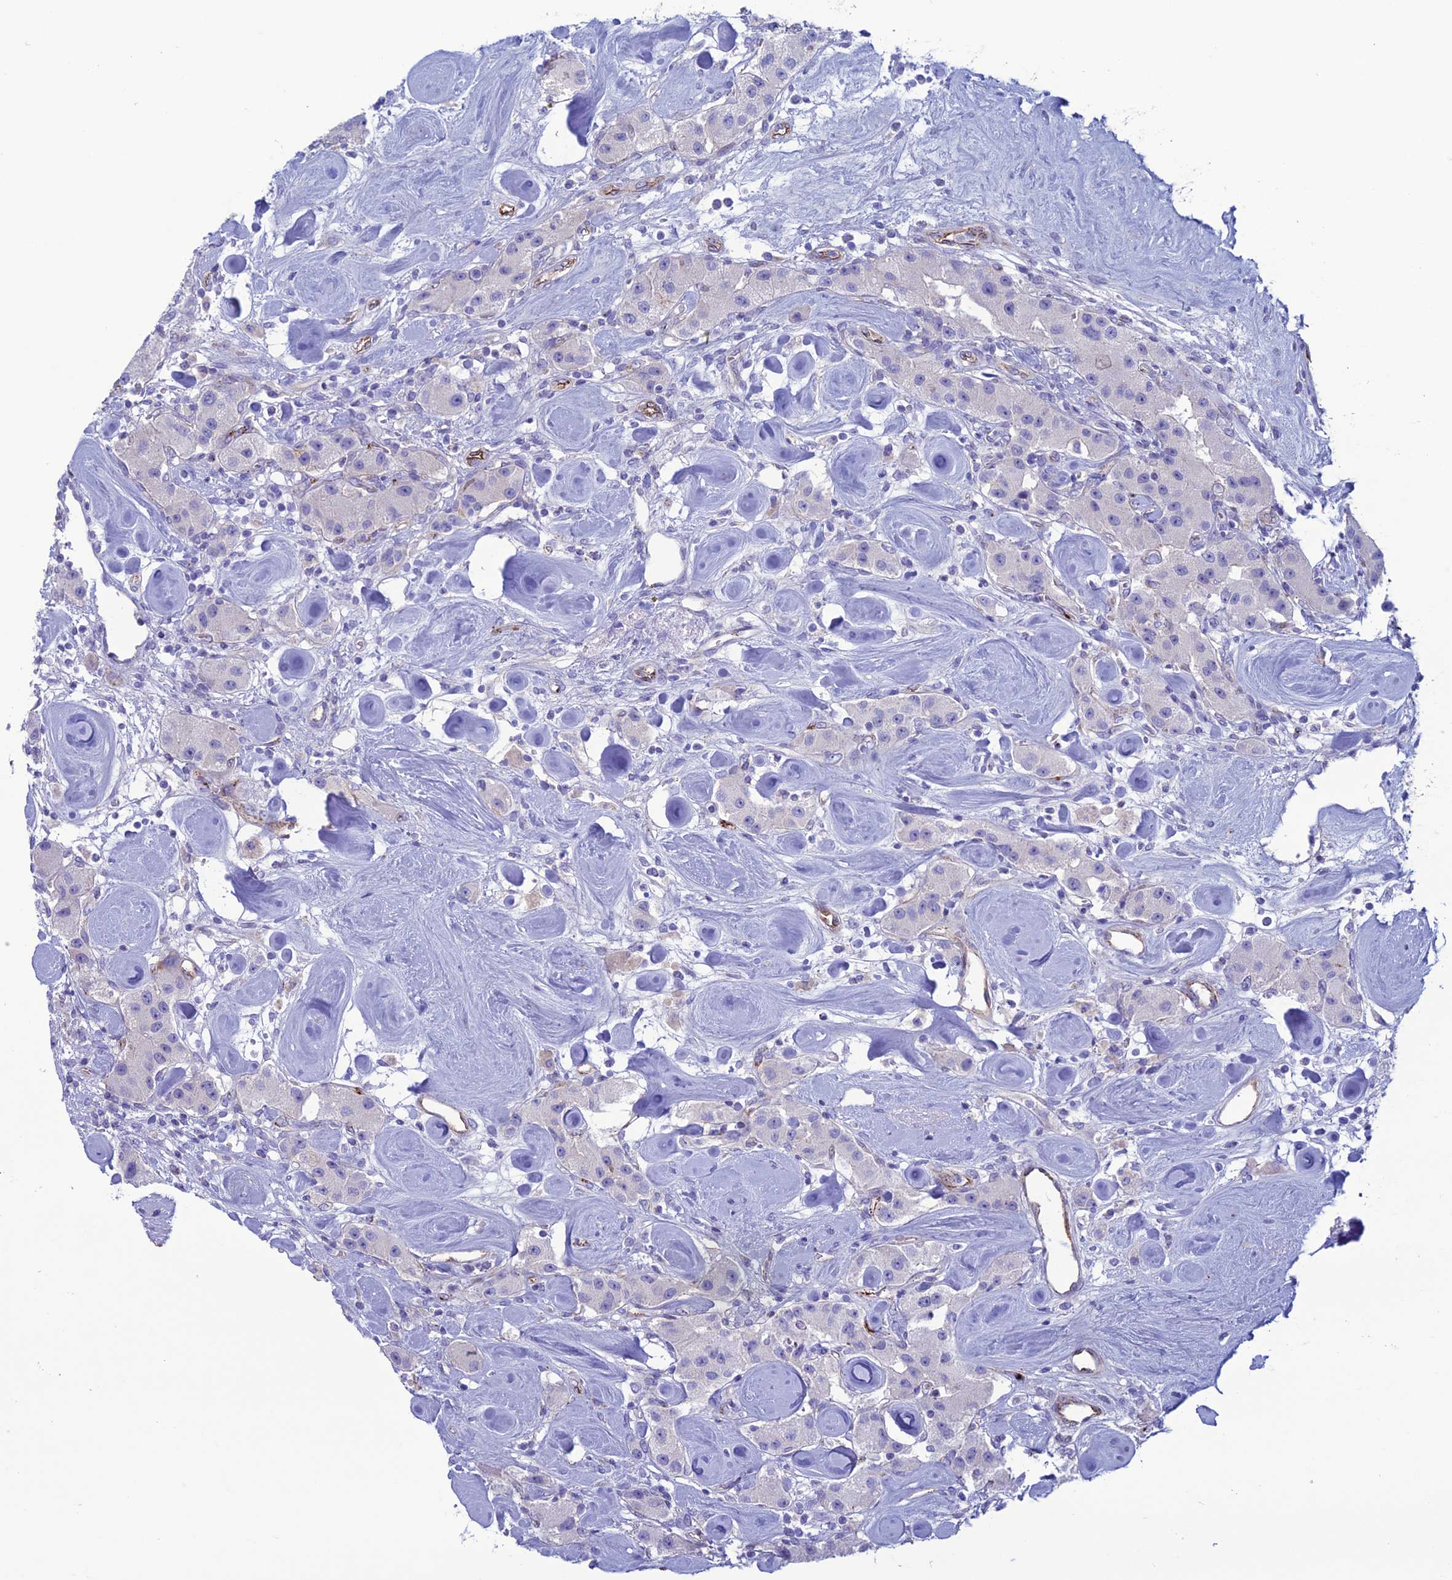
{"staining": {"intensity": "negative", "quantity": "none", "location": "none"}, "tissue": "carcinoid", "cell_type": "Tumor cells", "image_type": "cancer", "snomed": [{"axis": "morphology", "description": "Carcinoid, malignant, NOS"}, {"axis": "topography", "description": "Pancreas"}], "caption": "This is an IHC histopathology image of human carcinoid. There is no expression in tumor cells.", "gene": "CDC42EP5", "patient": {"sex": "male", "age": 41}}